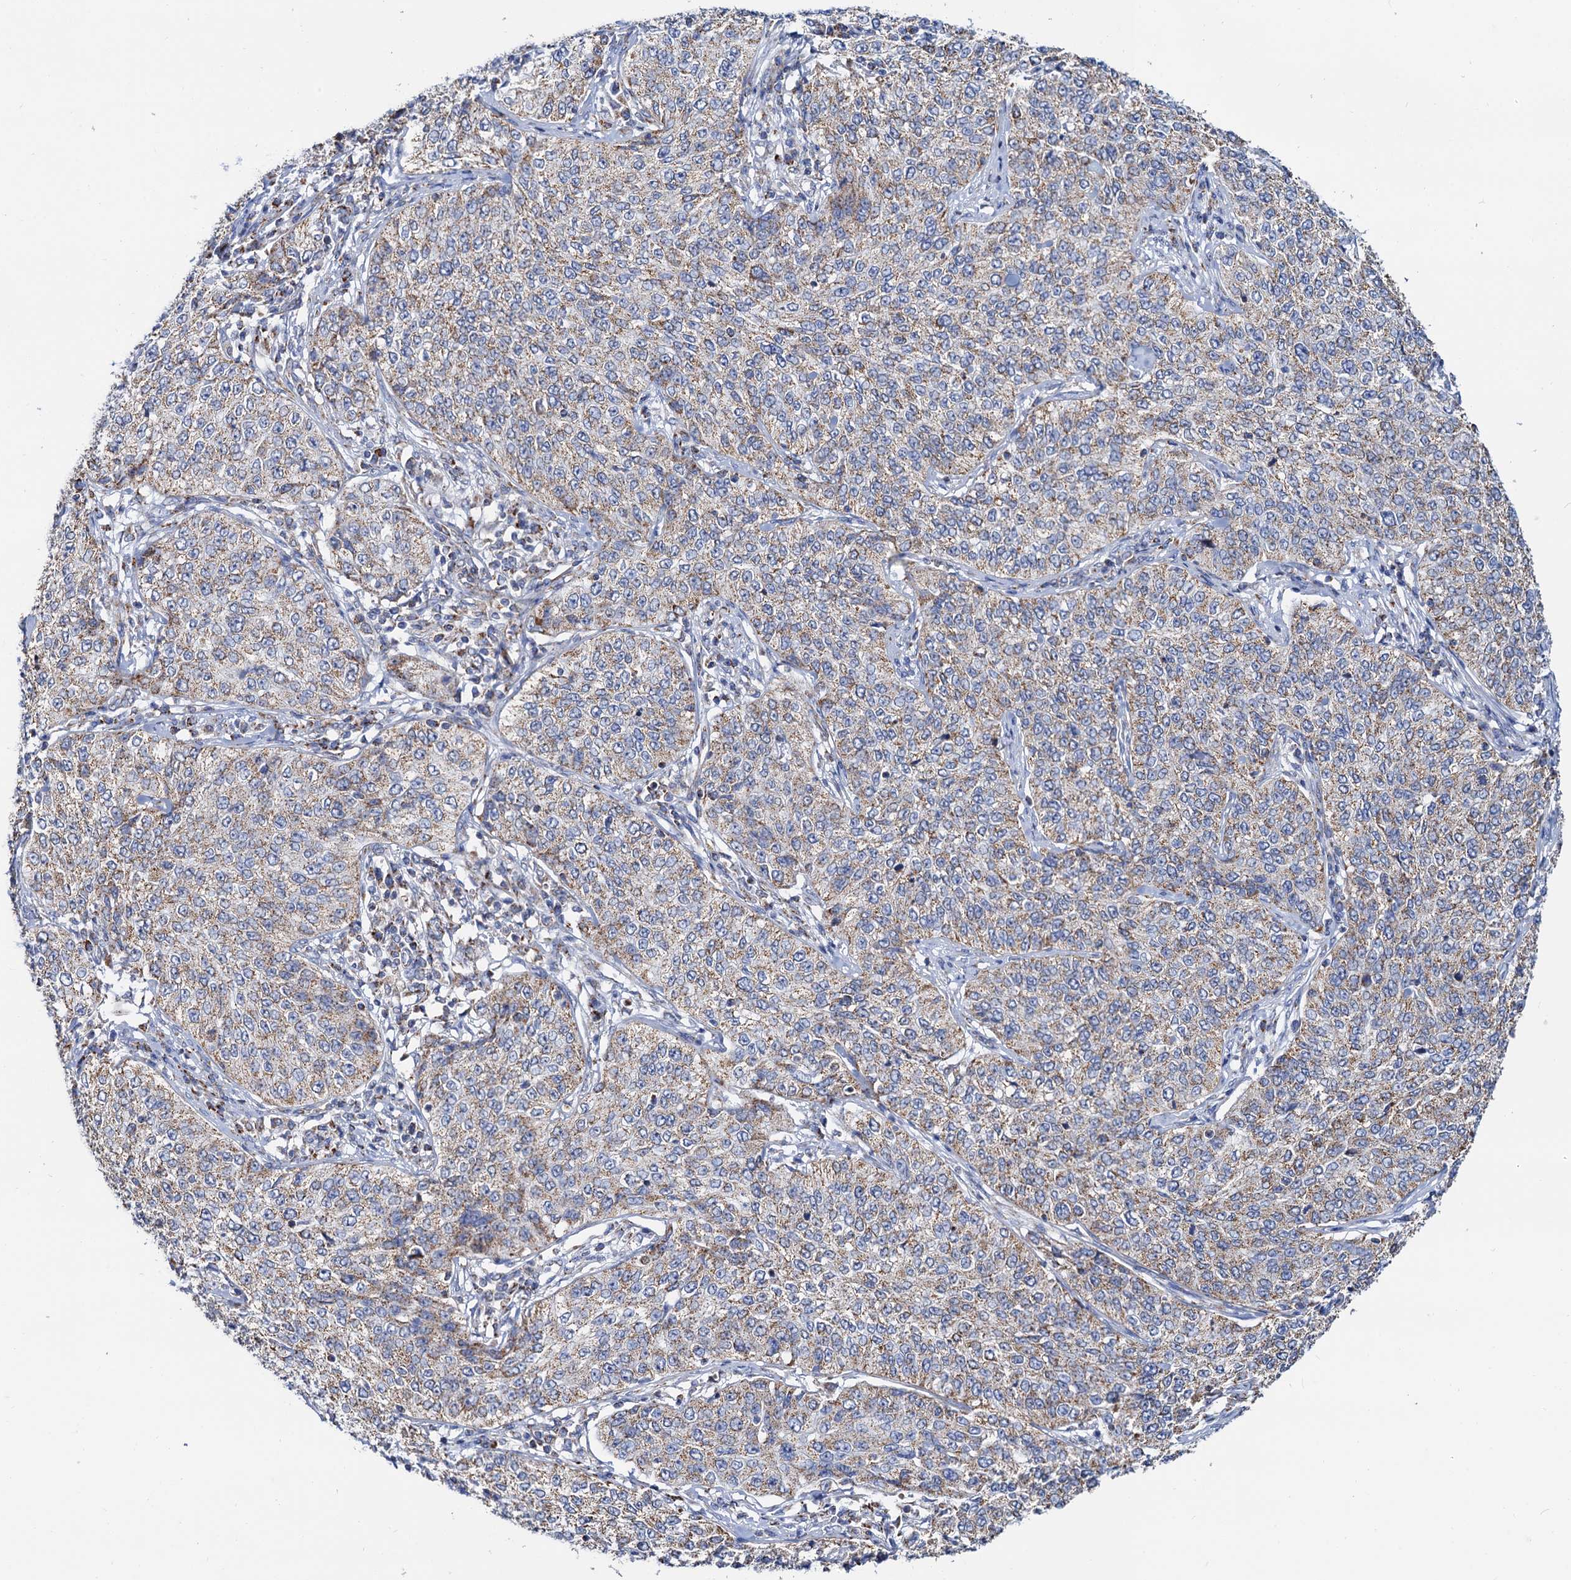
{"staining": {"intensity": "weak", "quantity": ">75%", "location": "cytoplasmic/membranous"}, "tissue": "cervical cancer", "cell_type": "Tumor cells", "image_type": "cancer", "snomed": [{"axis": "morphology", "description": "Squamous cell carcinoma, NOS"}, {"axis": "topography", "description": "Cervix"}], "caption": "Immunohistochemical staining of human cervical cancer (squamous cell carcinoma) reveals low levels of weak cytoplasmic/membranous expression in about >75% of tumor cells.", "gene": "C2CD3", "patient": {"sex": "female", "age": 35}}